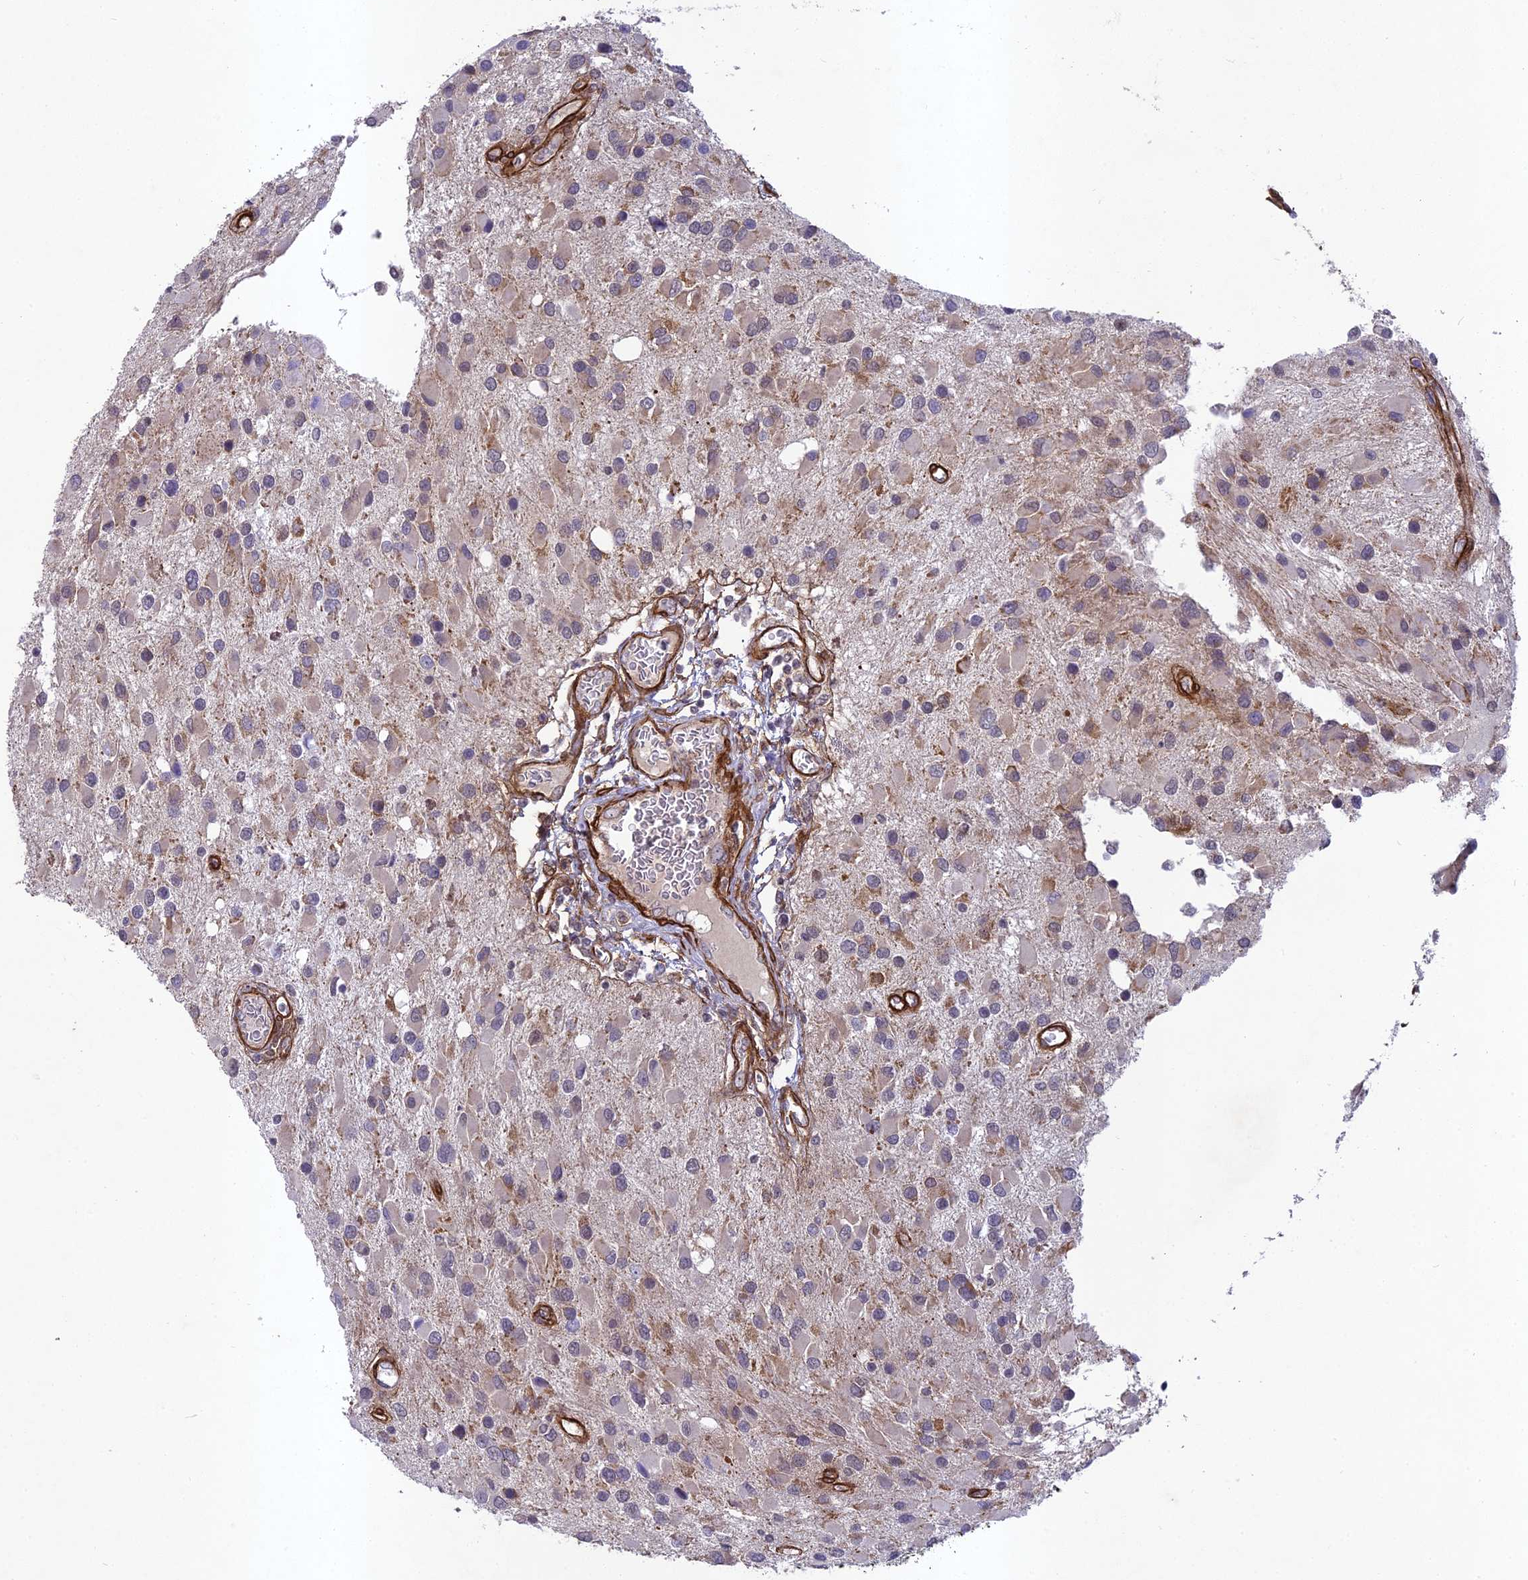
{"staining": {"intensity": "weak", "quantity": "25%-75%", "location": "cytoplasmic/membranous"}, "tissue": "glioma", "cell_type": "Tumor cells", "image_type": "cancer", "snomed": [{"axis": "morphology", "description": "Glioma, malignant, High grade"}, {"axis": "topography", "description": "Brain"}], "caption": "DAB immunohistochemical staining of glioma reveals weak cytoplasmic/membranous protein staining in approximately 25%-75% of tumor cells.", "gene": "TNS1", "patient": {"sex": "male", "age": 53}}